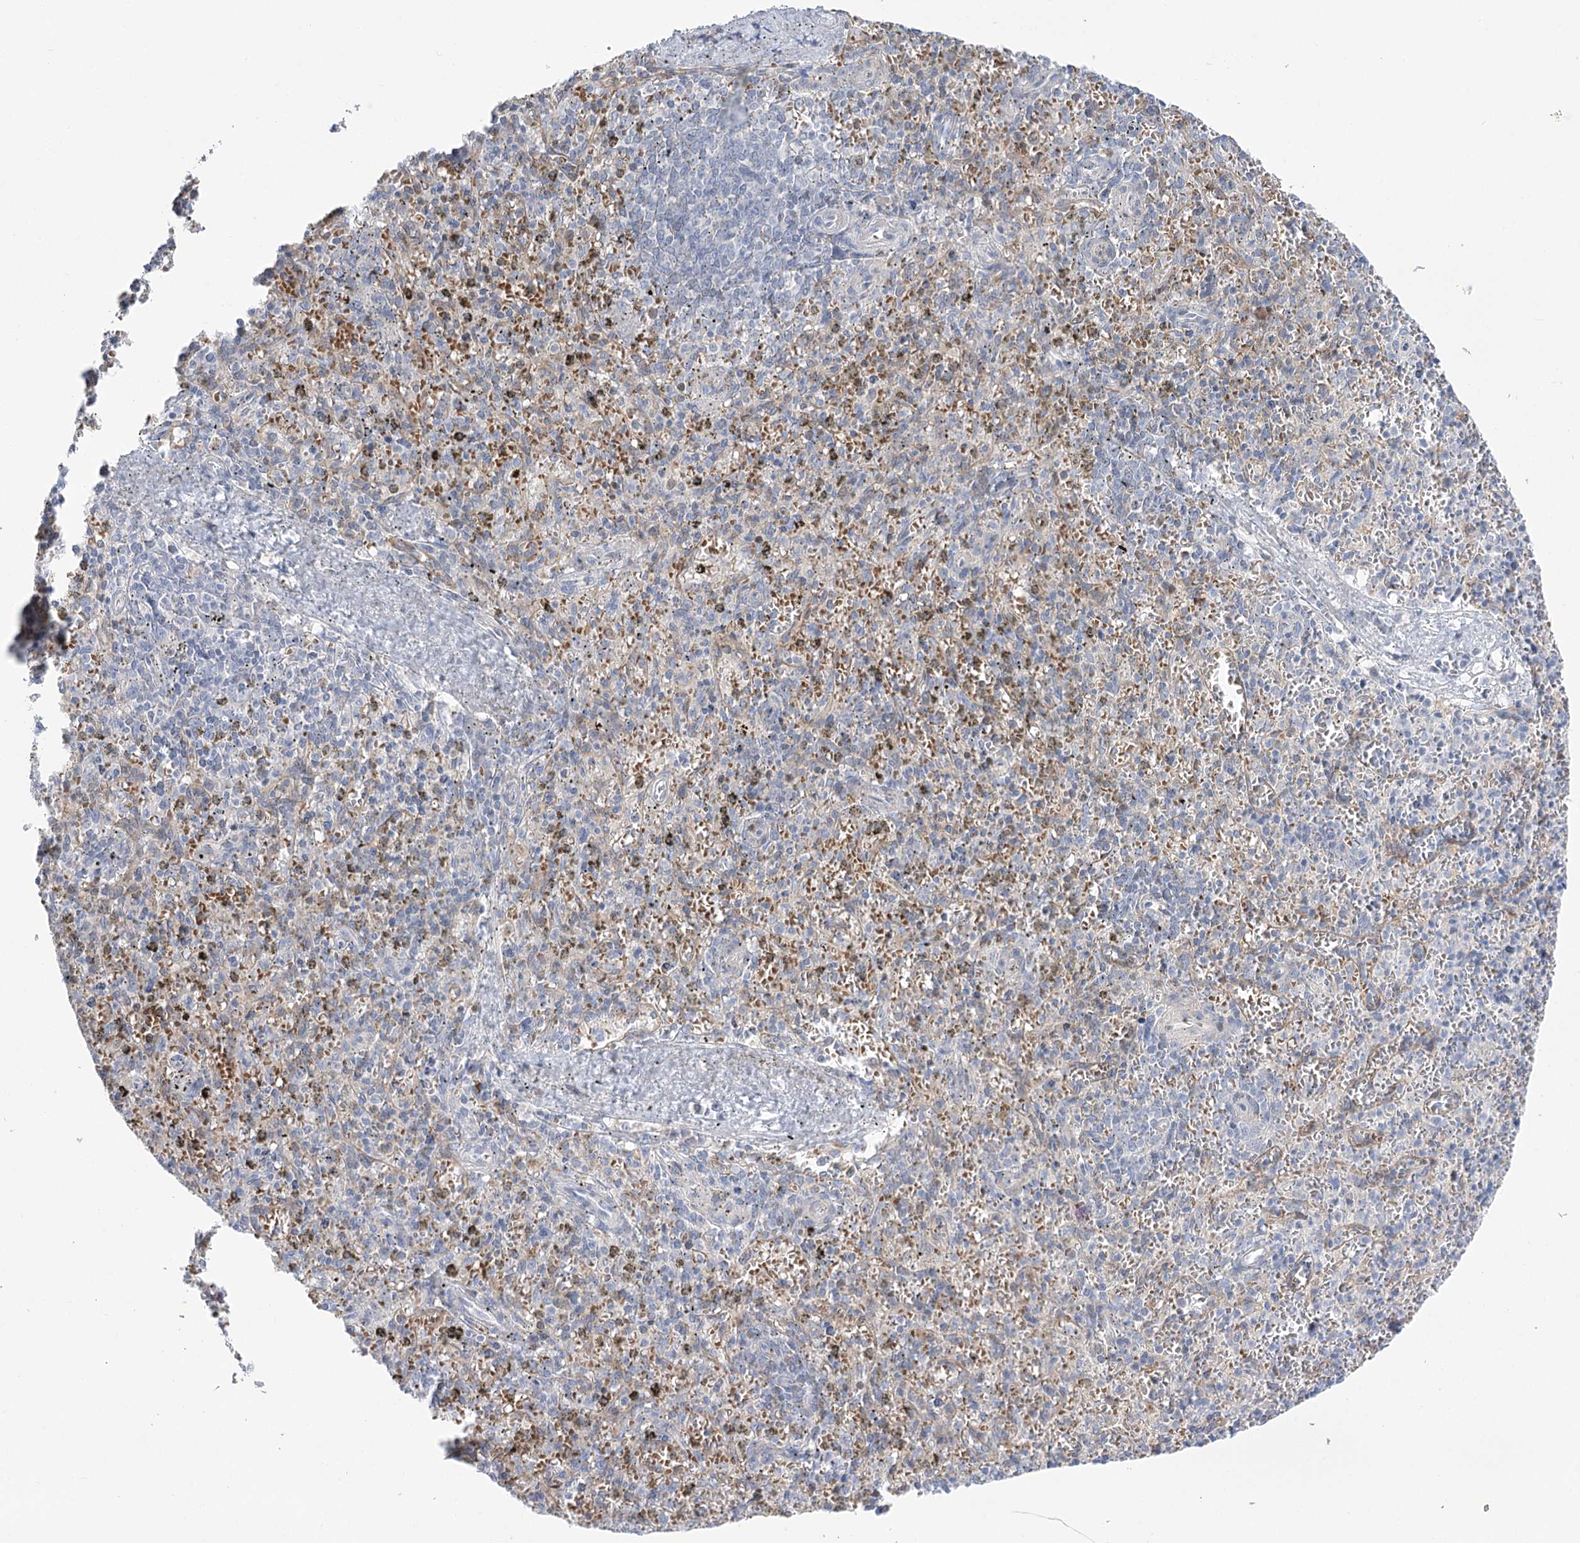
{"staining": {"intensity": "negative", "quantity": "none", "location": "none"}, "tissue": "spleen", "cell_type": "Cells in red pulp", "image_type": "normal", "snomed": [{"axis": "morphology", "description": "Normal tissue, NOS"}, {"axis": "topography", "description": "Spleen"}], "caption": "Immunohistochemical staining of normal human spleen displays no significant staining in cells in red pulp. (DAB (3,3'-diaminobenzidine) immunohistochemistry (IHC), high magnification).", "gene": "SIAE", "patient": {"sex": "male", "age": 72}}